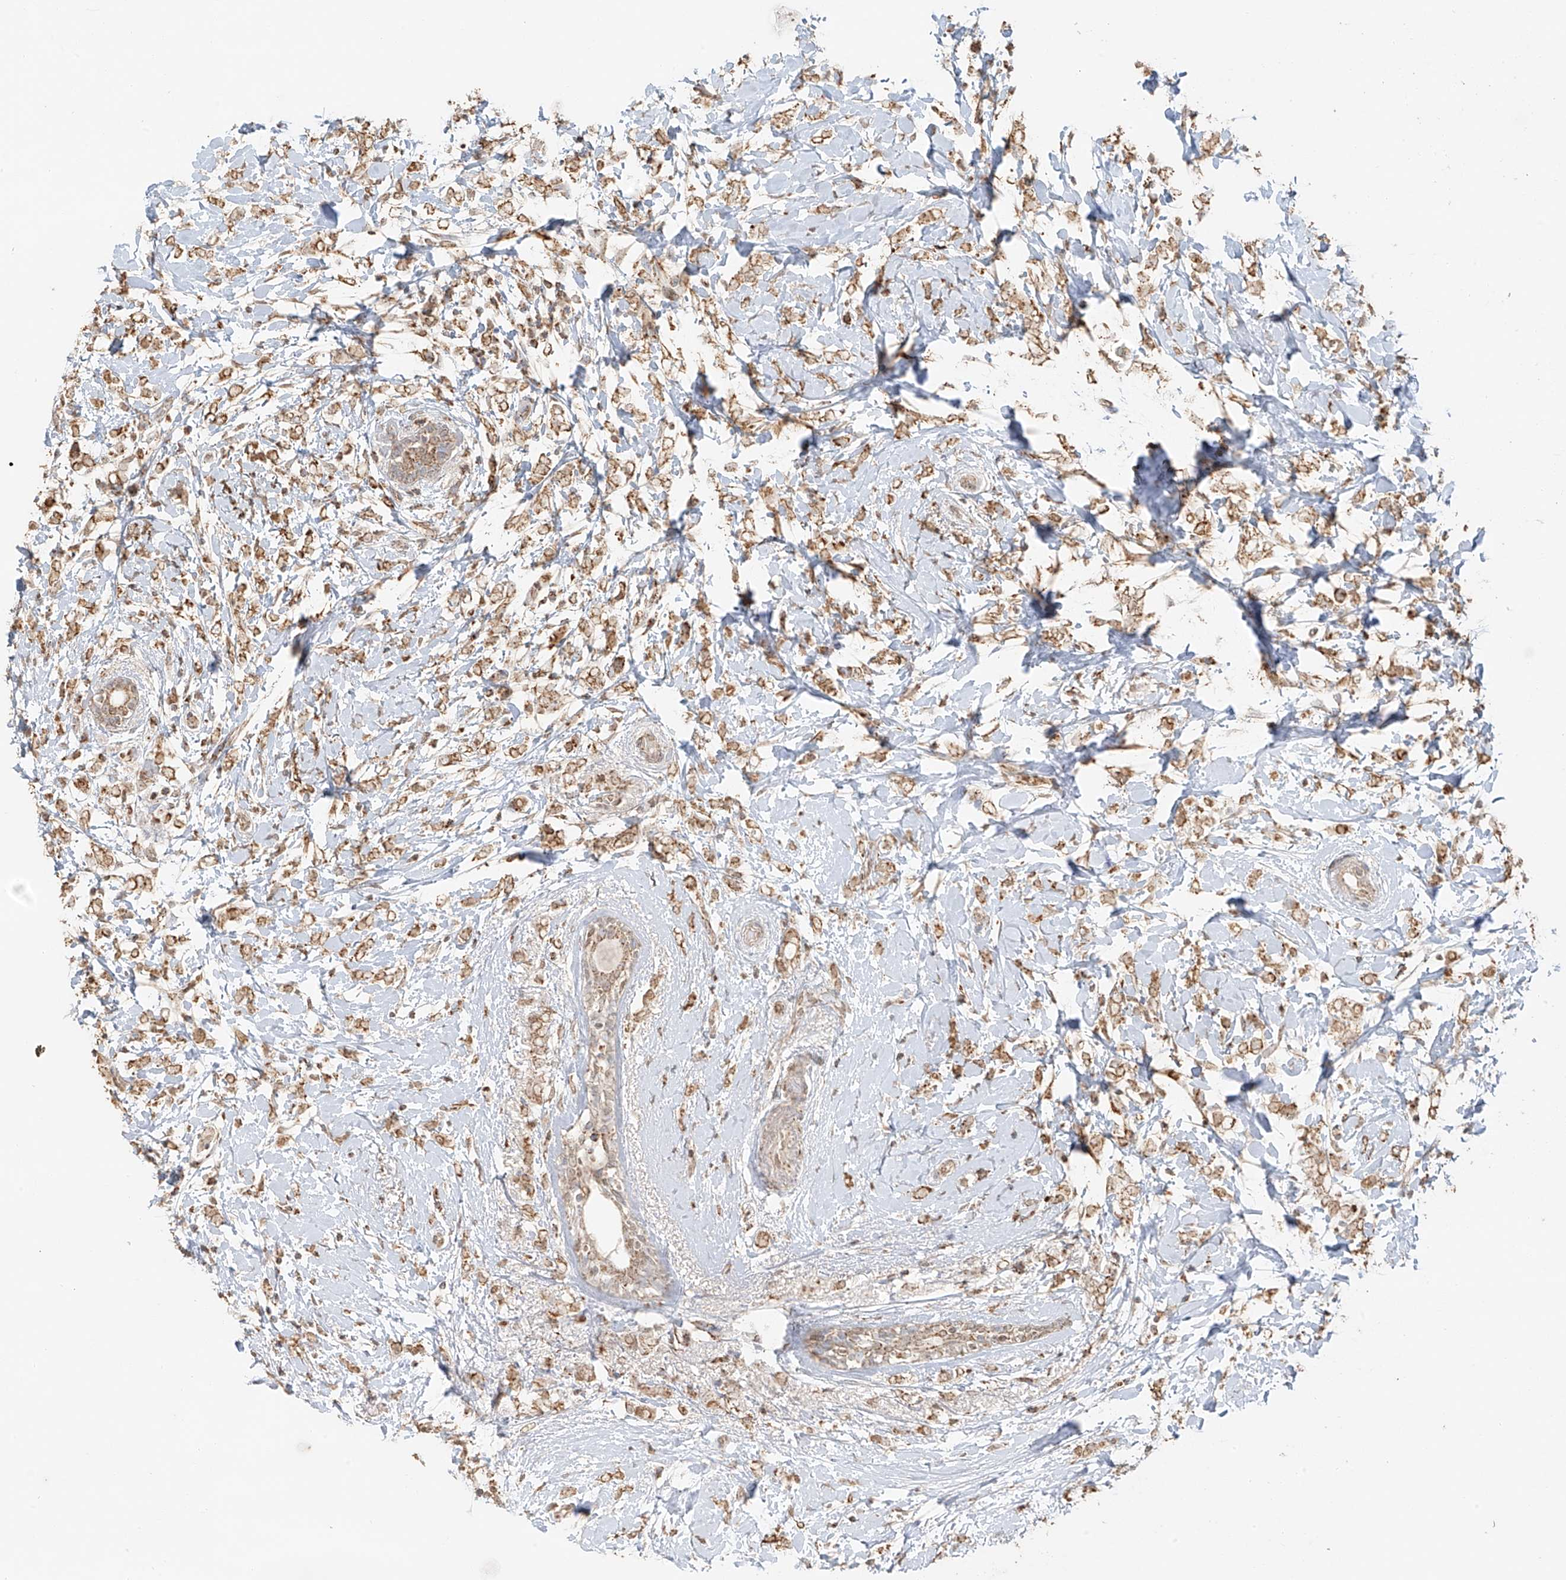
{"staining": {"intensity": "moderate", "quantity": ">75%", "location": "cytoplasmic/membranous"}, "tissue": "breast cancer", "cell_type": "Tumor cells", "image_type": "cancer", "snomed": [{"axis": "morphology", "description": "Normal tissue, NOS"}, {"axis": "morphology", "description": "Lobular carcinoma"}, {"axis": "topography", "description": "Breast"}], "caption": "A brown stain labels moderate cytoplasmic/membranous expression of a protein in human lobular carcinoma (breast) tumor cells.", "gene": "MIPEP", "patient": {"sex": "female", "age": 47}}